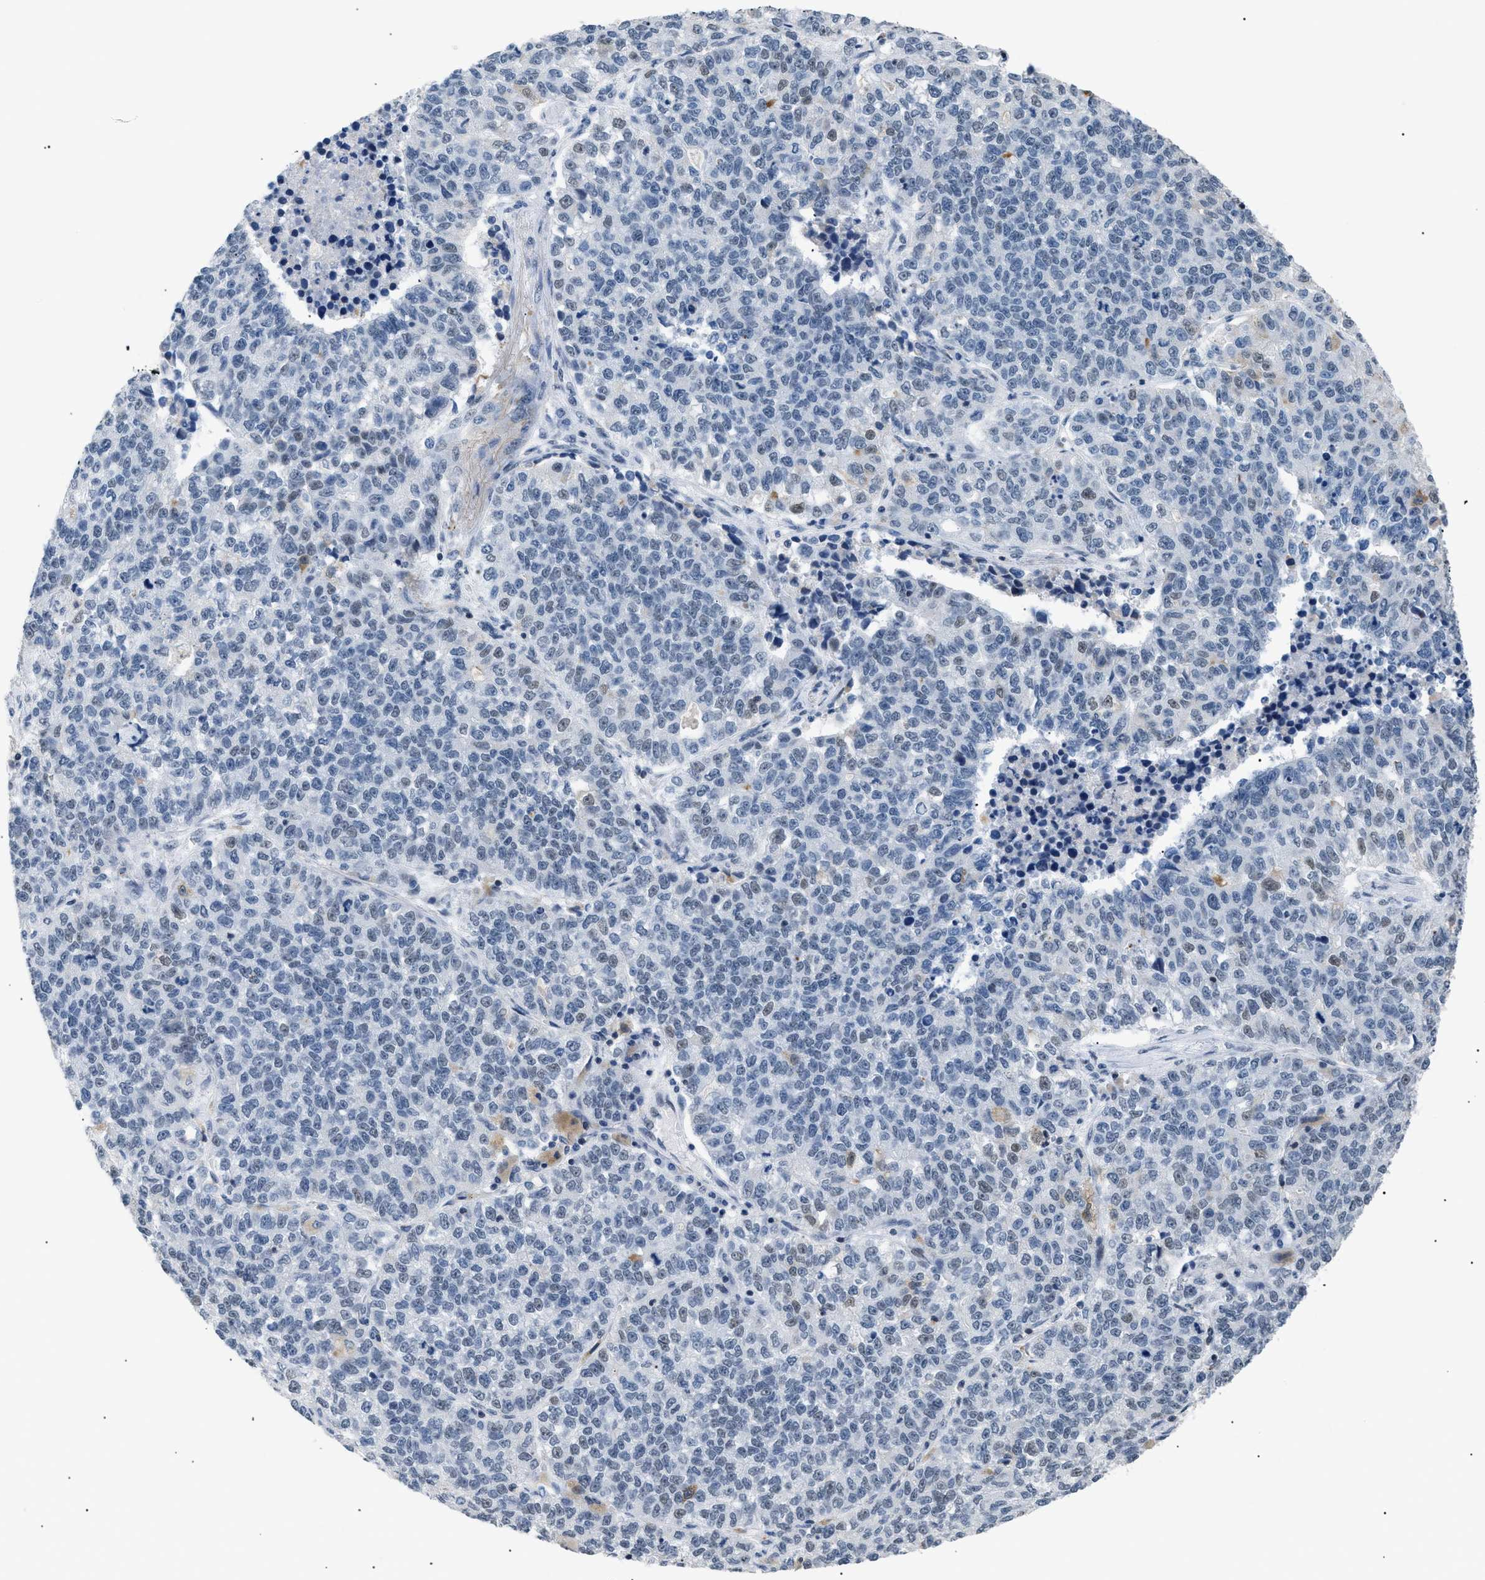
{"staining": {"intensity": "weak", "quantity": "<25%", "location": "nuclear"}, "tissue": "lung cancer", "cell_type": "Tumor cells", "image_type": "cancer", "snomed": [{"axis": "morphology", "description": "Adenocarcinoma, NOS"}, {"axis": "topography", "description": "Lung"}], "caption": "Immunohistochemical staining of lung adenocarcinoma reveals no significant staining in tumor cells.", "gene": "KCNC3", "patient": {"sex": "male", "age": 49}}